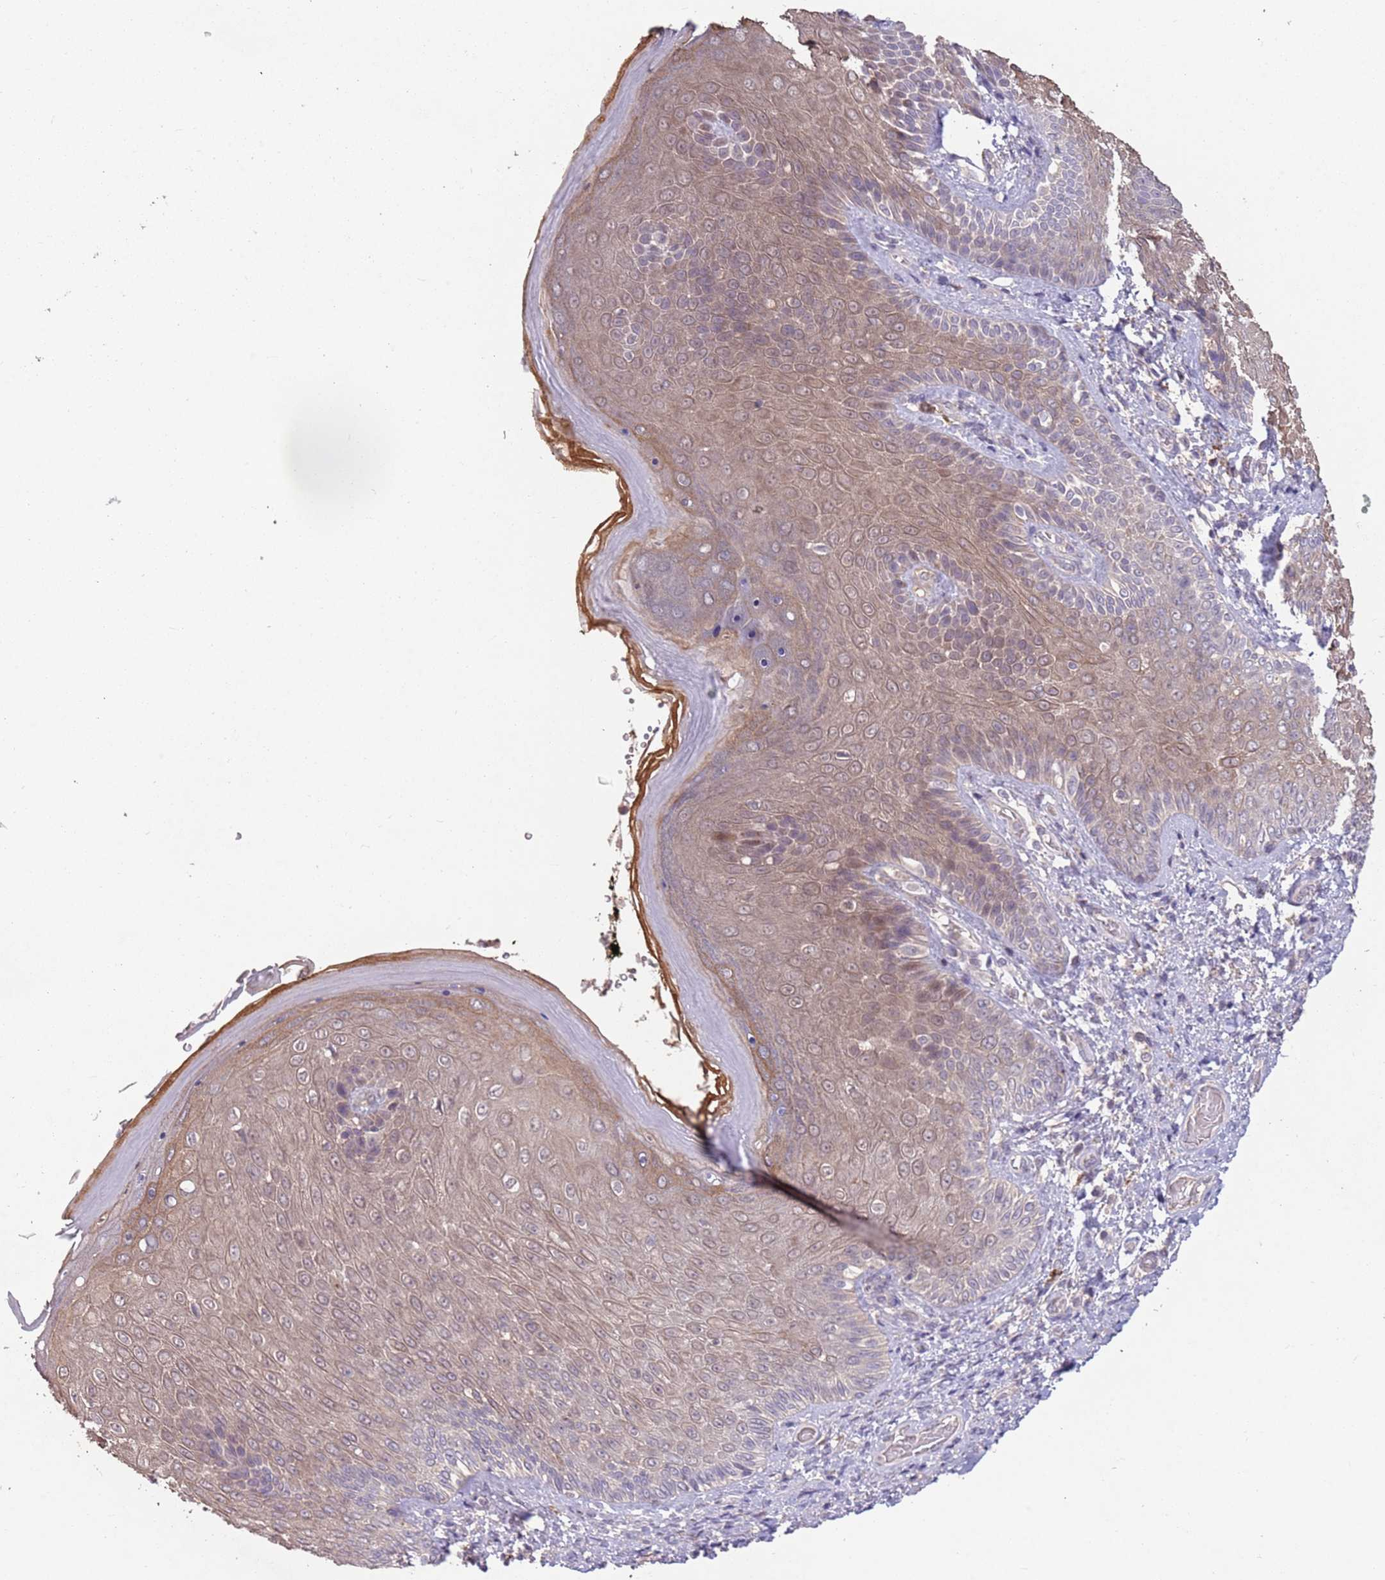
{"staining": {"intensity": "moderate", "quantity": ">75%", "location": "cytoplasmic/membranous"}, "tissue": "skin", "cell_type": "Epidermal cells", "image_type": "normal", "snomed": [{"axis": "morphology", "description": "Normal tissue, NOS"}, {"axis": "topography", "description": "Anal"}], "caption": "Immunohistochemistry (IHC) (DAB) staining of benign skin demonstrates moderate cytoplasmic/membranous protein expression in approximately >75% of epidermal cells.", "gene": "MEI1", "patient": {"sex": "female", "age": 89}}